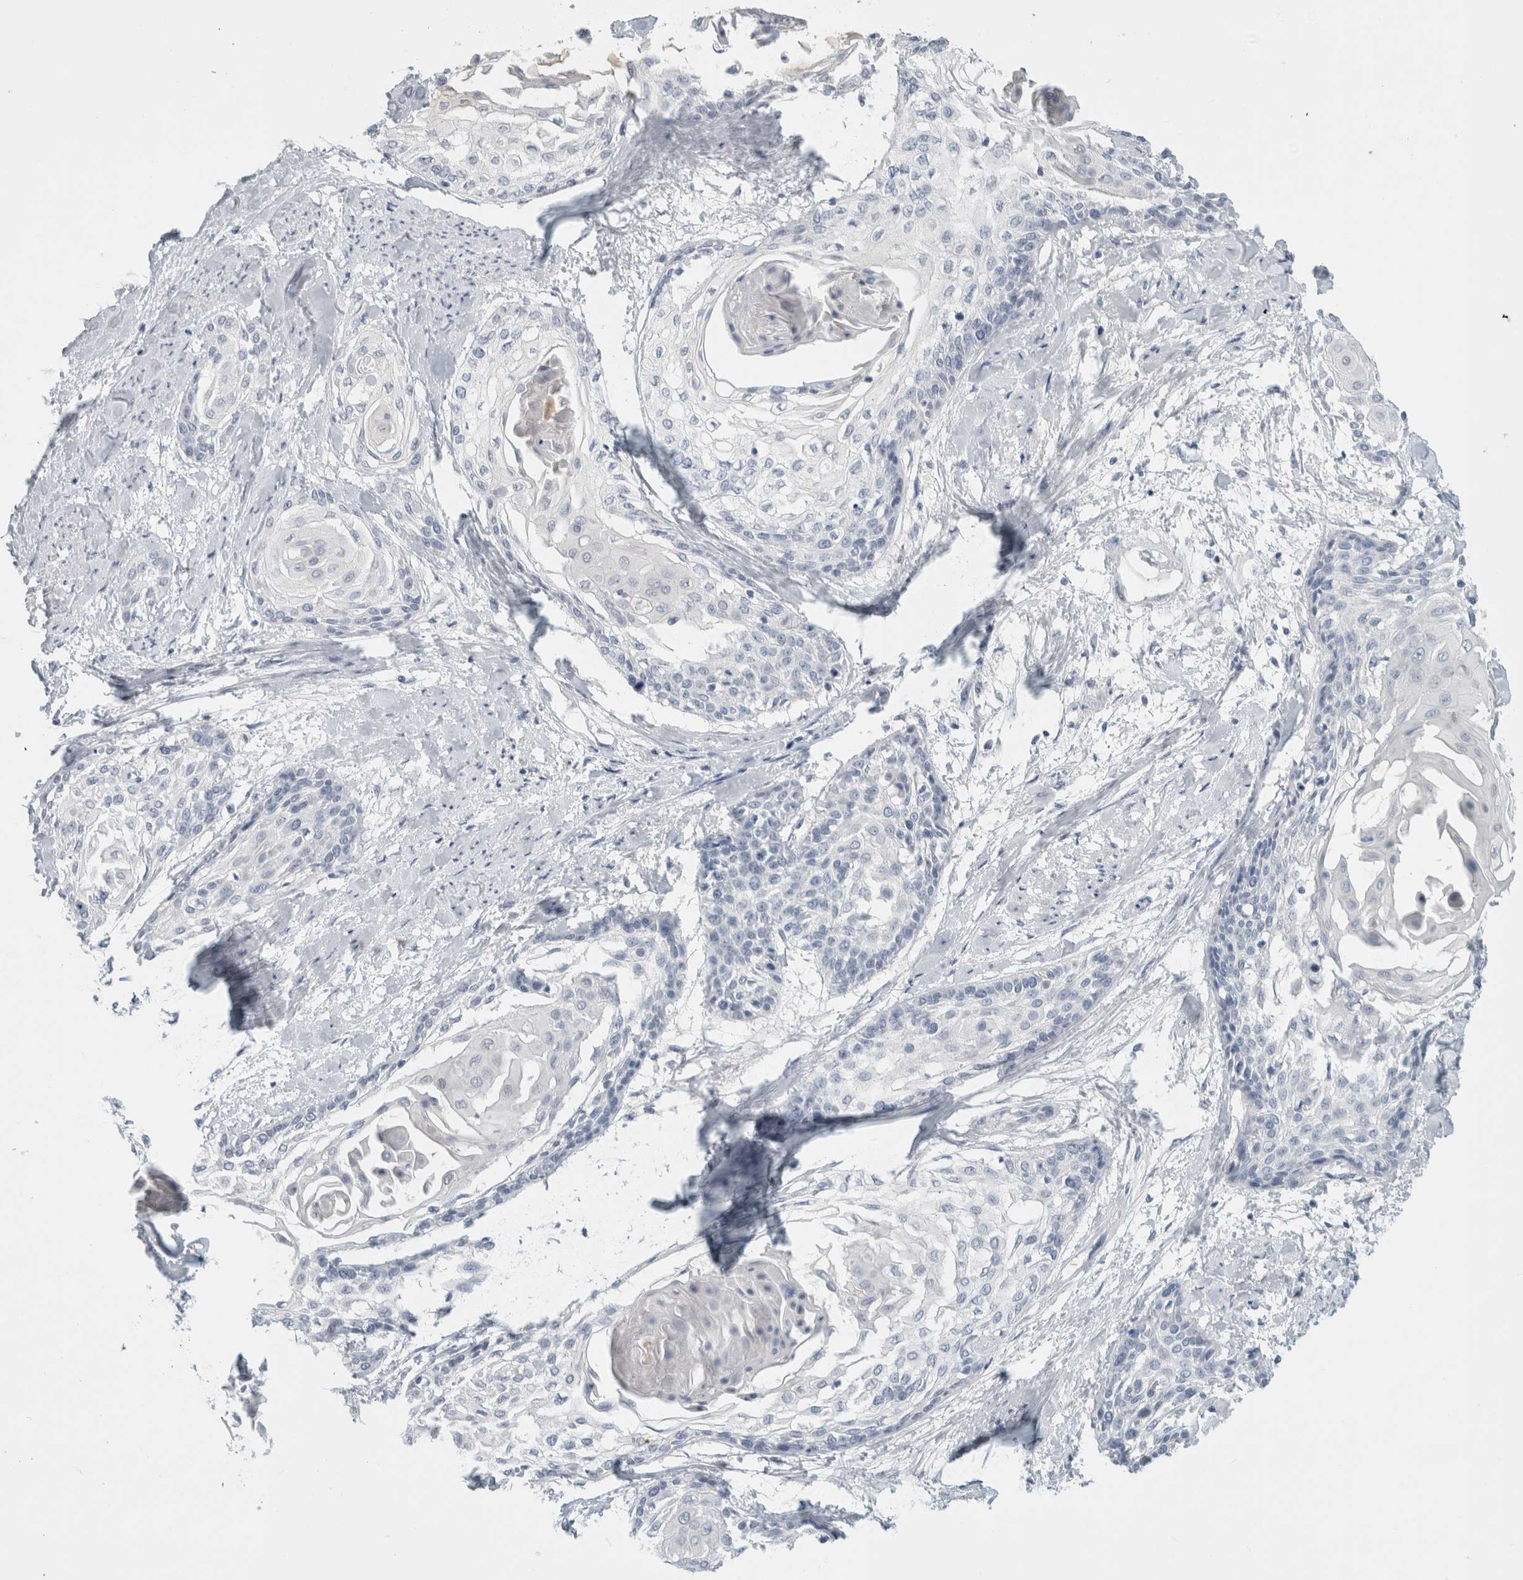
{"staining": {"intensity": "negative", "quantity": "none", "location": "none"}, "tissue": "cervical cancer", "cell_type": "Tumor cells", "image_type": "cancer", "snomed": [{"axis": "morphology", "description": "Squamous cell carcinoma, NOS"}, {"axis": "topography", "description": "Cervix"}], "caption": "Cervical cancer (squamous cell carcinoma) was stained to show a protein in brown. There is no significant staining in tumor cells.", "gene": "FMR1NB", "patient": {"sex": "female", "age": 57}}